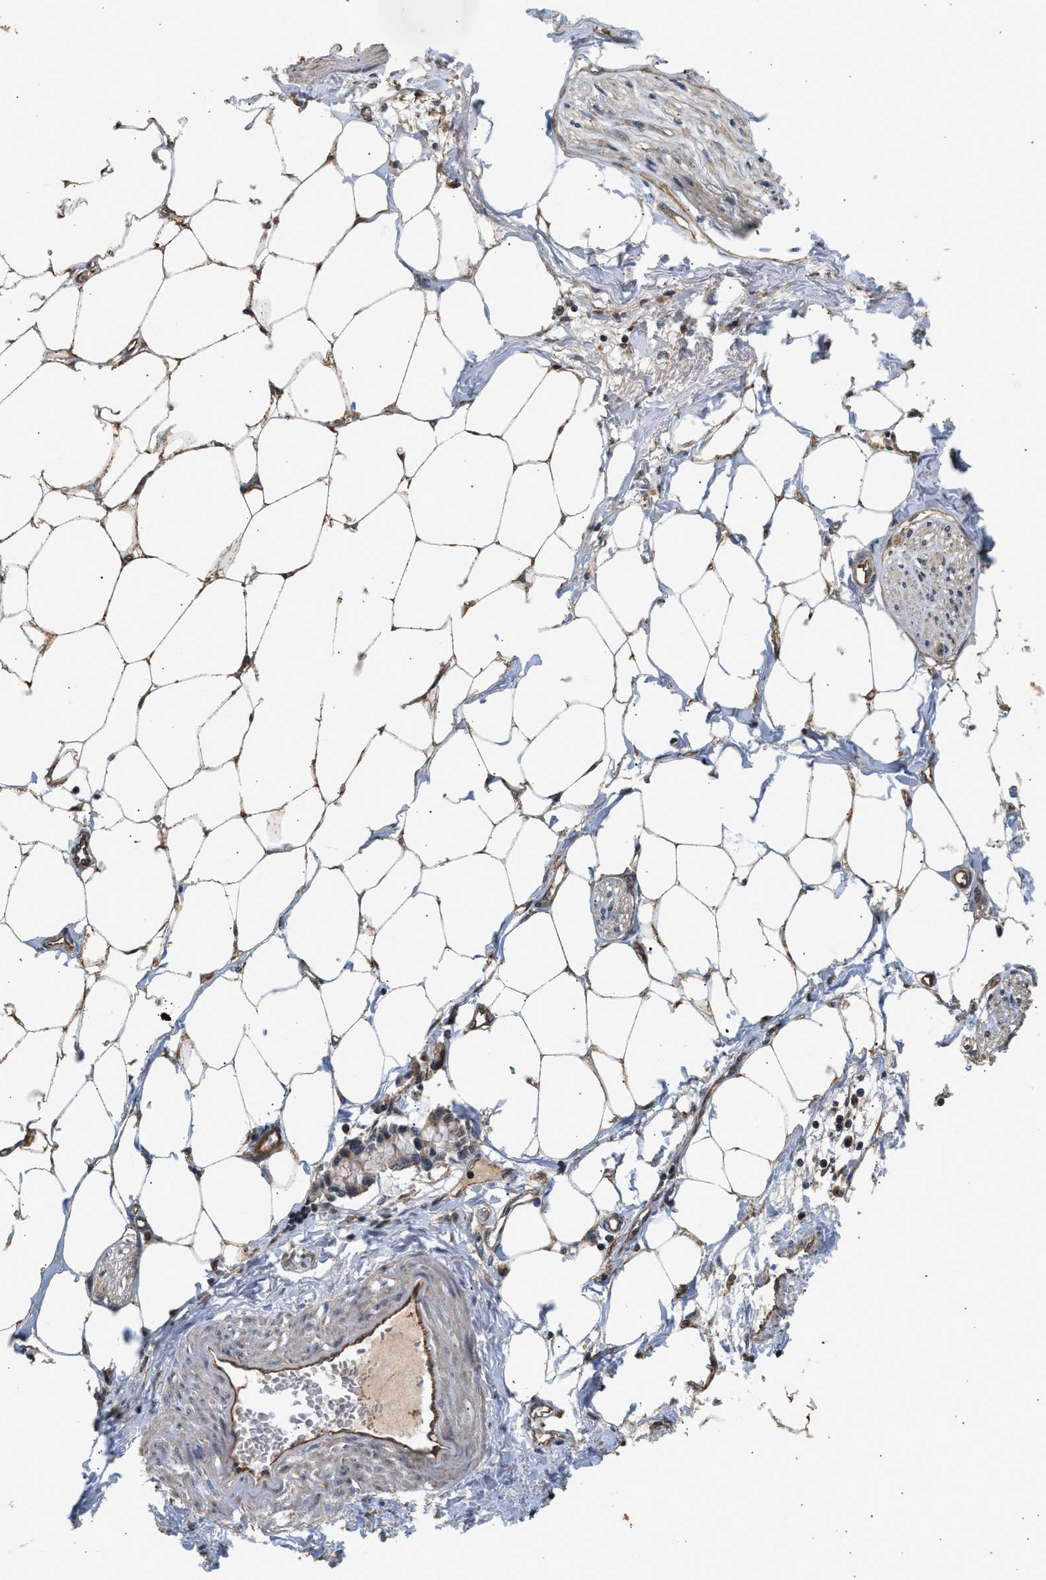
{"staining": {"intensity": "strong", "quantity": ">75%", "location": "cytoplasmic/membranous"}, "tissue": "adipose tissue", "cell_type": "Adipocytes", "image_type": "normal", "snomed": [{"axis": "morphology", "description": "Normal tissue, NOS"}, {"axis": "morphology", "description": "Adenocarcinoma, NOS"}, {"axis": "topography", "description": "Colon"}, {"axis": "topography", "description": "Peripheral nerve tissue"}], "caption": "Immunohistochemistry micrograph of unremarkable adipose tissue stained for a protein (brown), which displays high levels of strong cytoplasmic/membranous positivity in approximately >75% of adipocytes.", "gene": "DUSP14", "patient": {"sex": "male", "age": 14}}